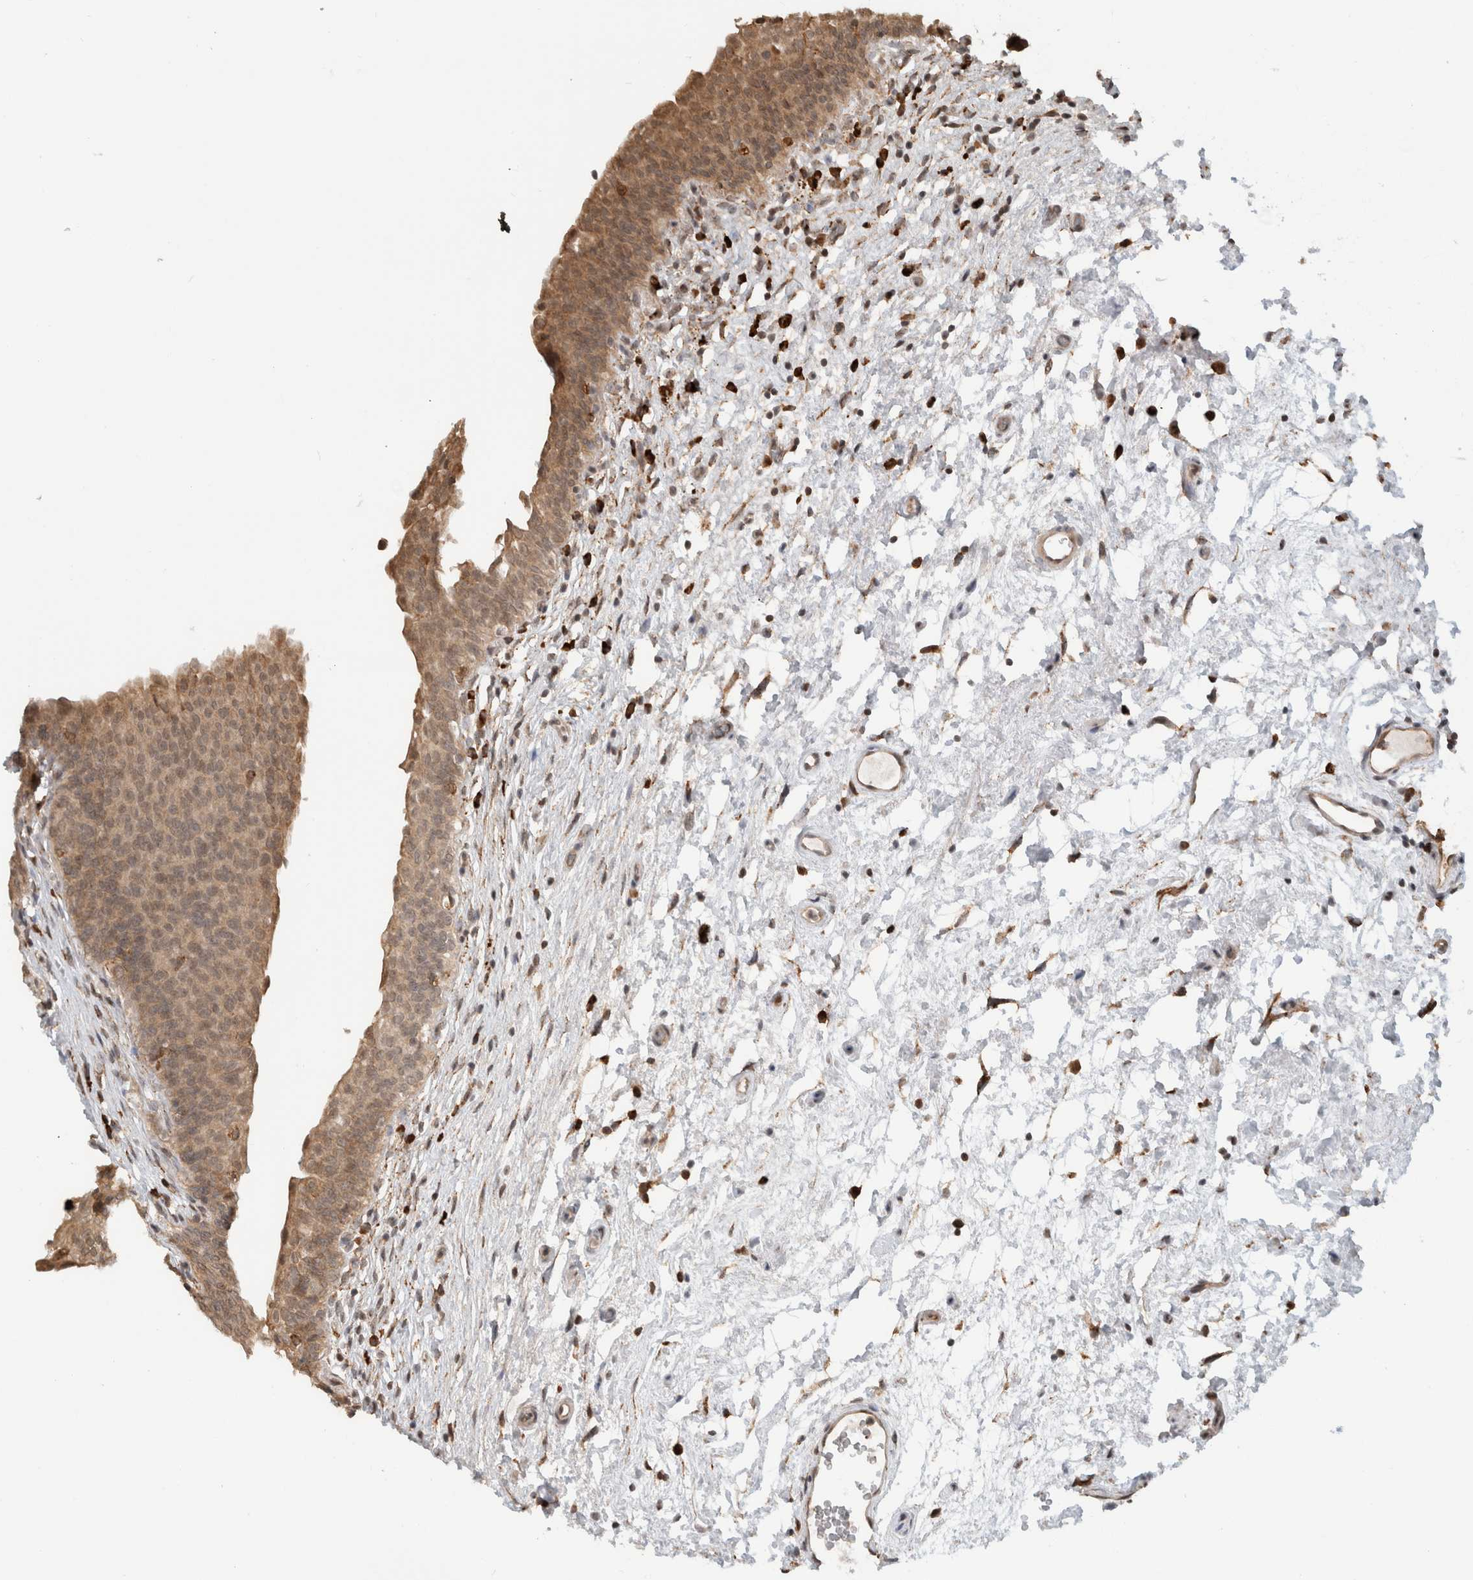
{"staining": {"intensity": "moderate", "quantity": ">75%", "location": "cytoplasmic/membranous,nuclear"}, "tissue": "urinary bladder", "cell_type": "Urothelial cells", "image_type": "normal", "snomed": [{"axis": "morphology", "description": "Normal tissue, NOS"}, {"axis": "topography", "description": "Urinary bladder"}], "caption": "Immunohistochemistry photomicrograph of benign human urinary bladder stained for a protein (brown), which shows medium levels of moderate cytoplasmic/membranous,nuclear positivity in approximately >75% of urothelial cells.", "gene": "MS4A7", "patient": {"sex": "male", "age": 83}}